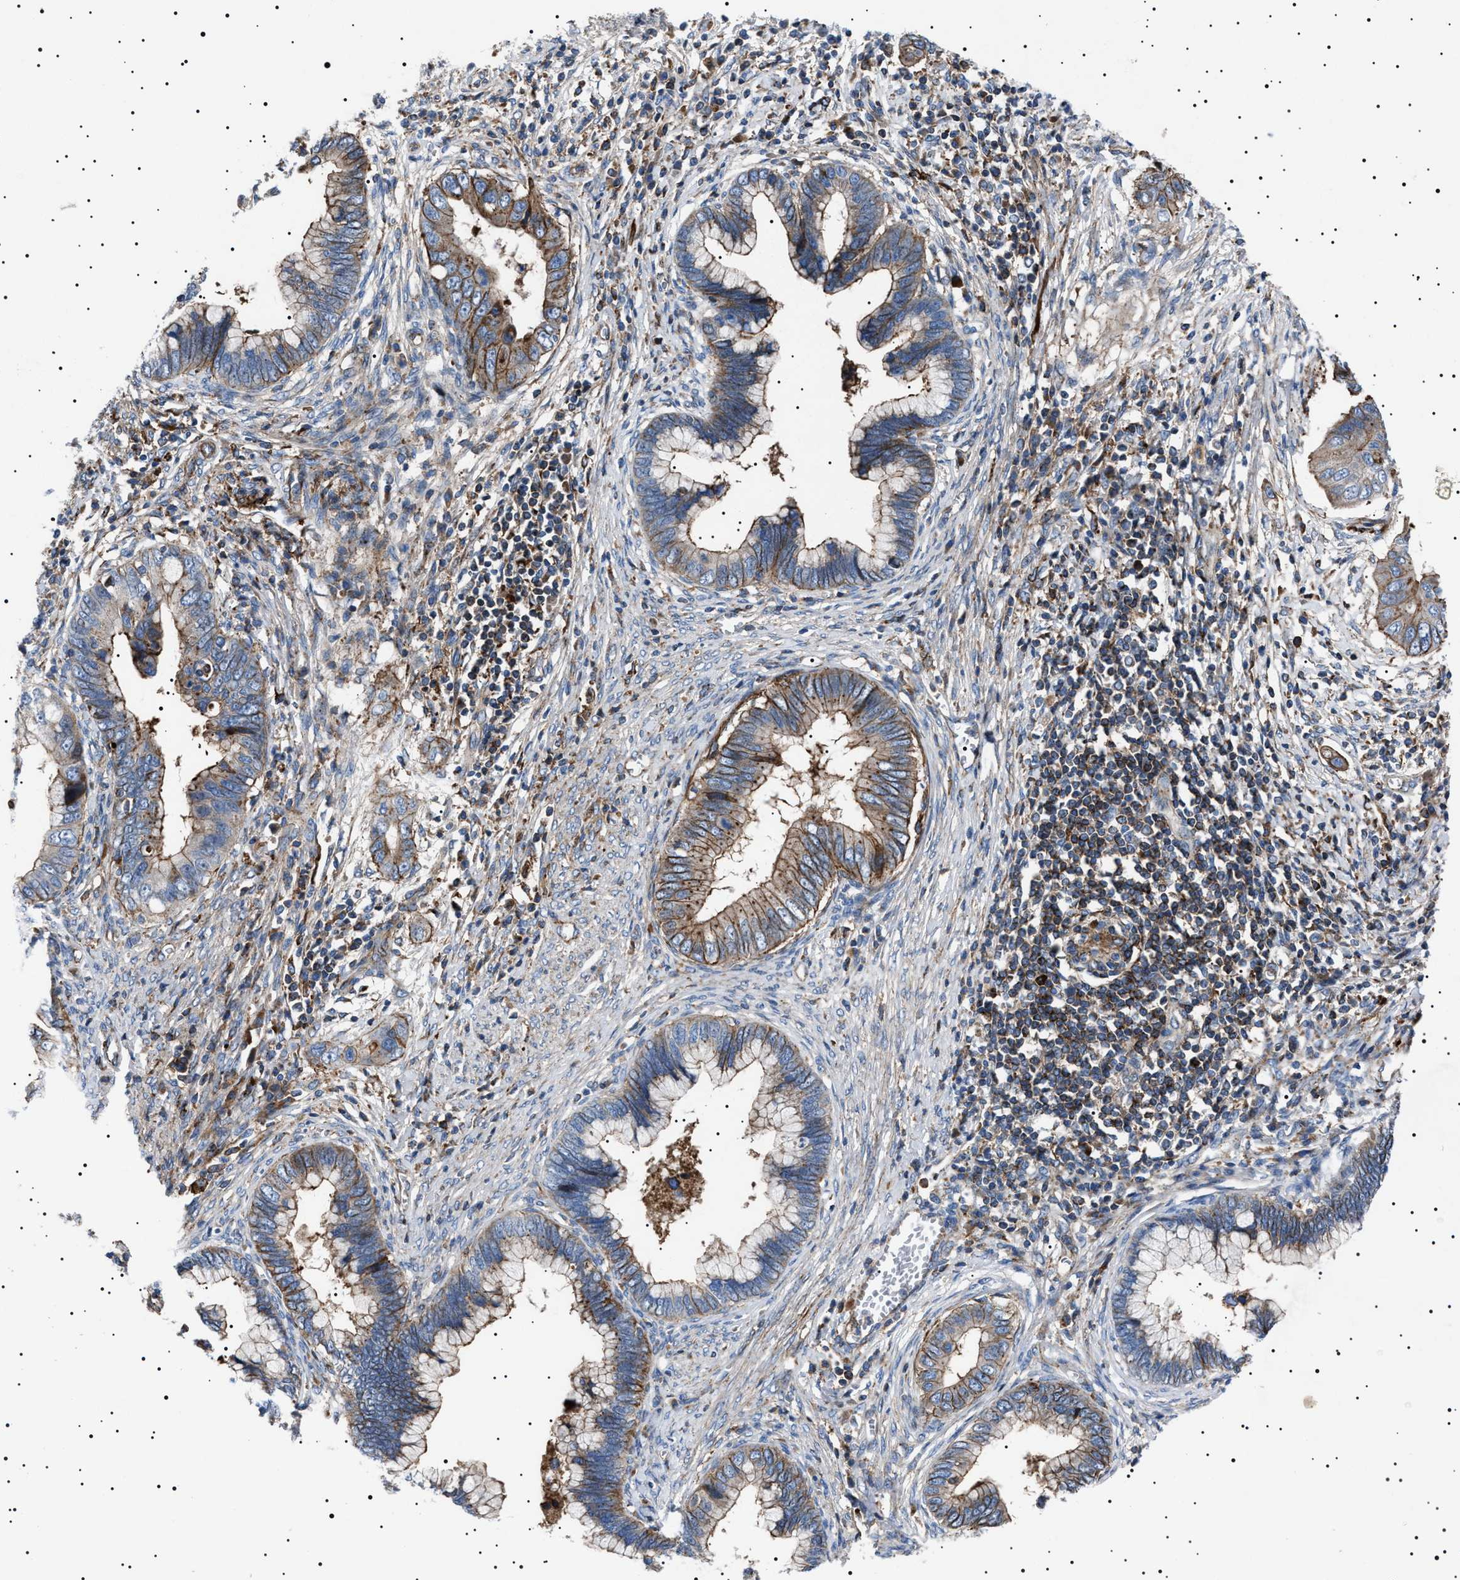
{"staining": {"intensity": "moderate", "quantity": ">75%", "location": "cytoplasmic/membranous"}, "tissue": "cervical cancer", "cell_type": "Tumor cells", "image_type": "cancer", "snomed": [{"axis": "morphology", "description": "Adenocarcinoma, NOS"}, {"axis": "topography", "description": "Cervix"}], "caption": "Immunohistochemical staining of cervical adenocarcinoma displays moderate cytoplasmic/membranous protein staining in about >75% of tumor cells.", "gene": "NEU1", "patient": {"sex": "female", "age": 44}}